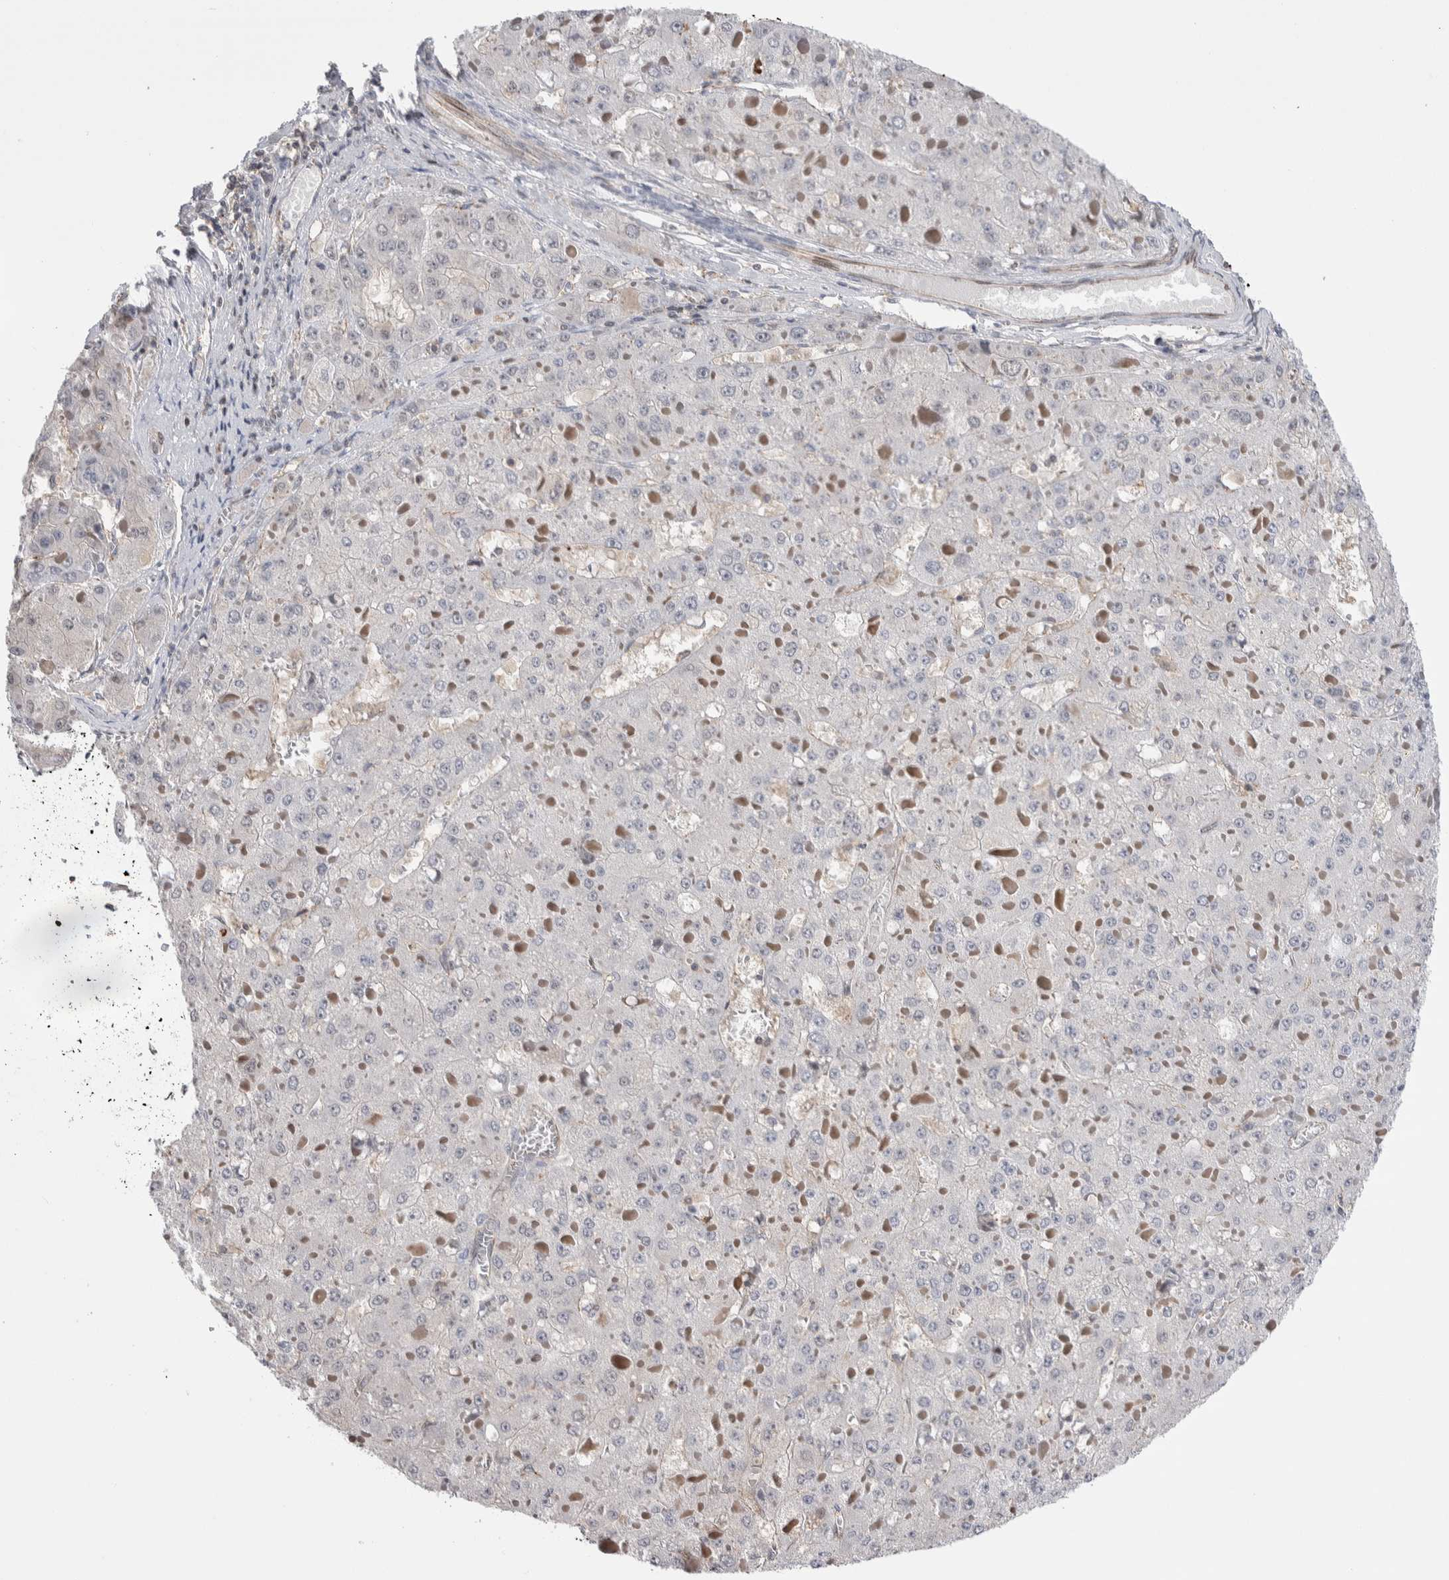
{"staining": {"intensity": "negative", "quantity": "none", "location": "none"}, "tissue": "liver cancer", "cell_type": "Tumor cells", "image_type": "cancer", "snomed": [{"axis": "morphology", "description": "Carcinoma, Hepatocellular, NOS"}, {"axis": "topography", "description": "Liver"}], "caption": "The micrograph displays no significant staining in tumor cells of liver hepatocellular carcinoma. (Stains: DAB (3,3'-diaminobenzidine) immunohistochemistry with hematoxylin counter stain, Microscopy: brightfield microscopy at high magnification).", "gene": "ZBTB49", "patient": {"sex": "female", "age": 73}}